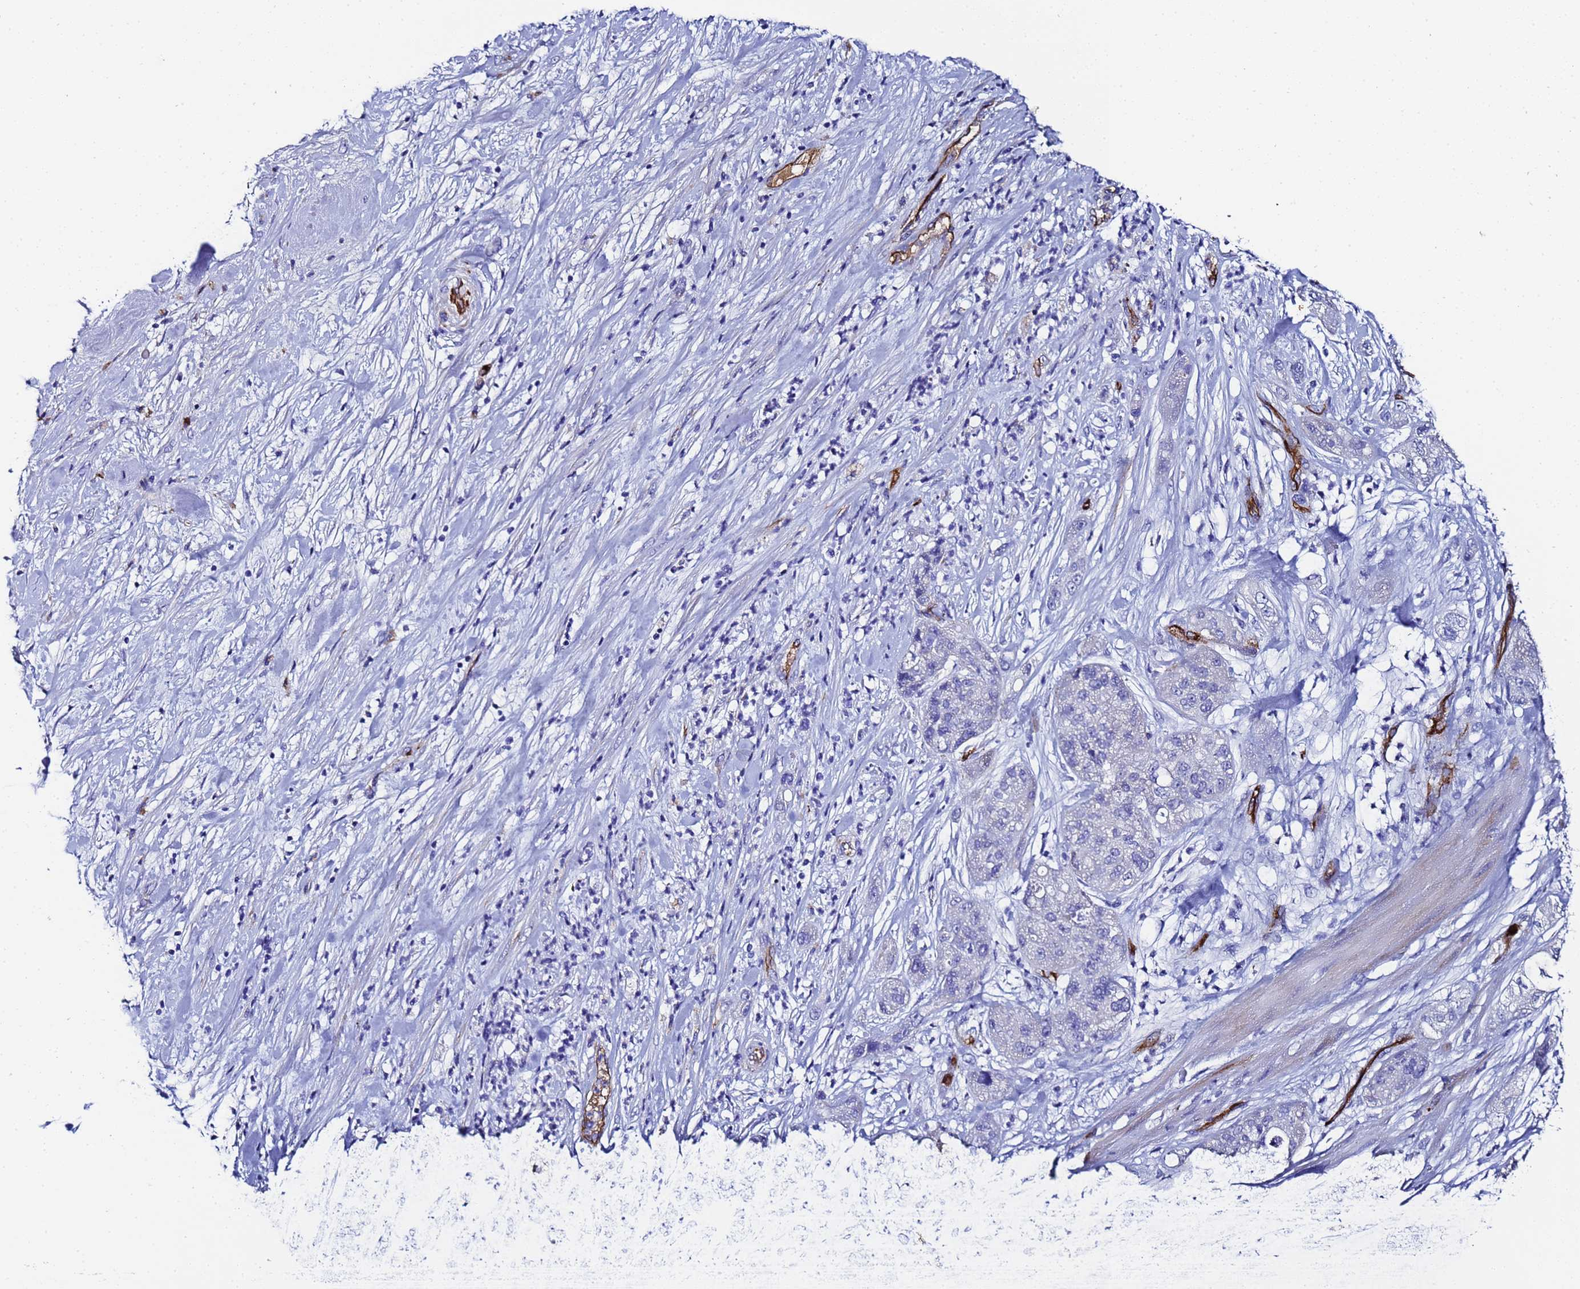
{"staining": {"intensity": "negative", "quantity": "none", "location": "none"}, "tissue": "pancreatic cancer", "cell_type": "Tumor cells", "image_type": "cancer", "snomed": [{"axis": "morphology", "description": "Adenocarcinoma, NOS"}, {"axis": "topography", "description": "Pancreas"}], "caption": "Human pancreatic cancer (adenocarcinoma) stained for a protein using immunohistochemistry (IHC) reveals no staining in tumor cells.", "gene": "ADIPOQ", "patient": {"sex": "female", "age": 78}}